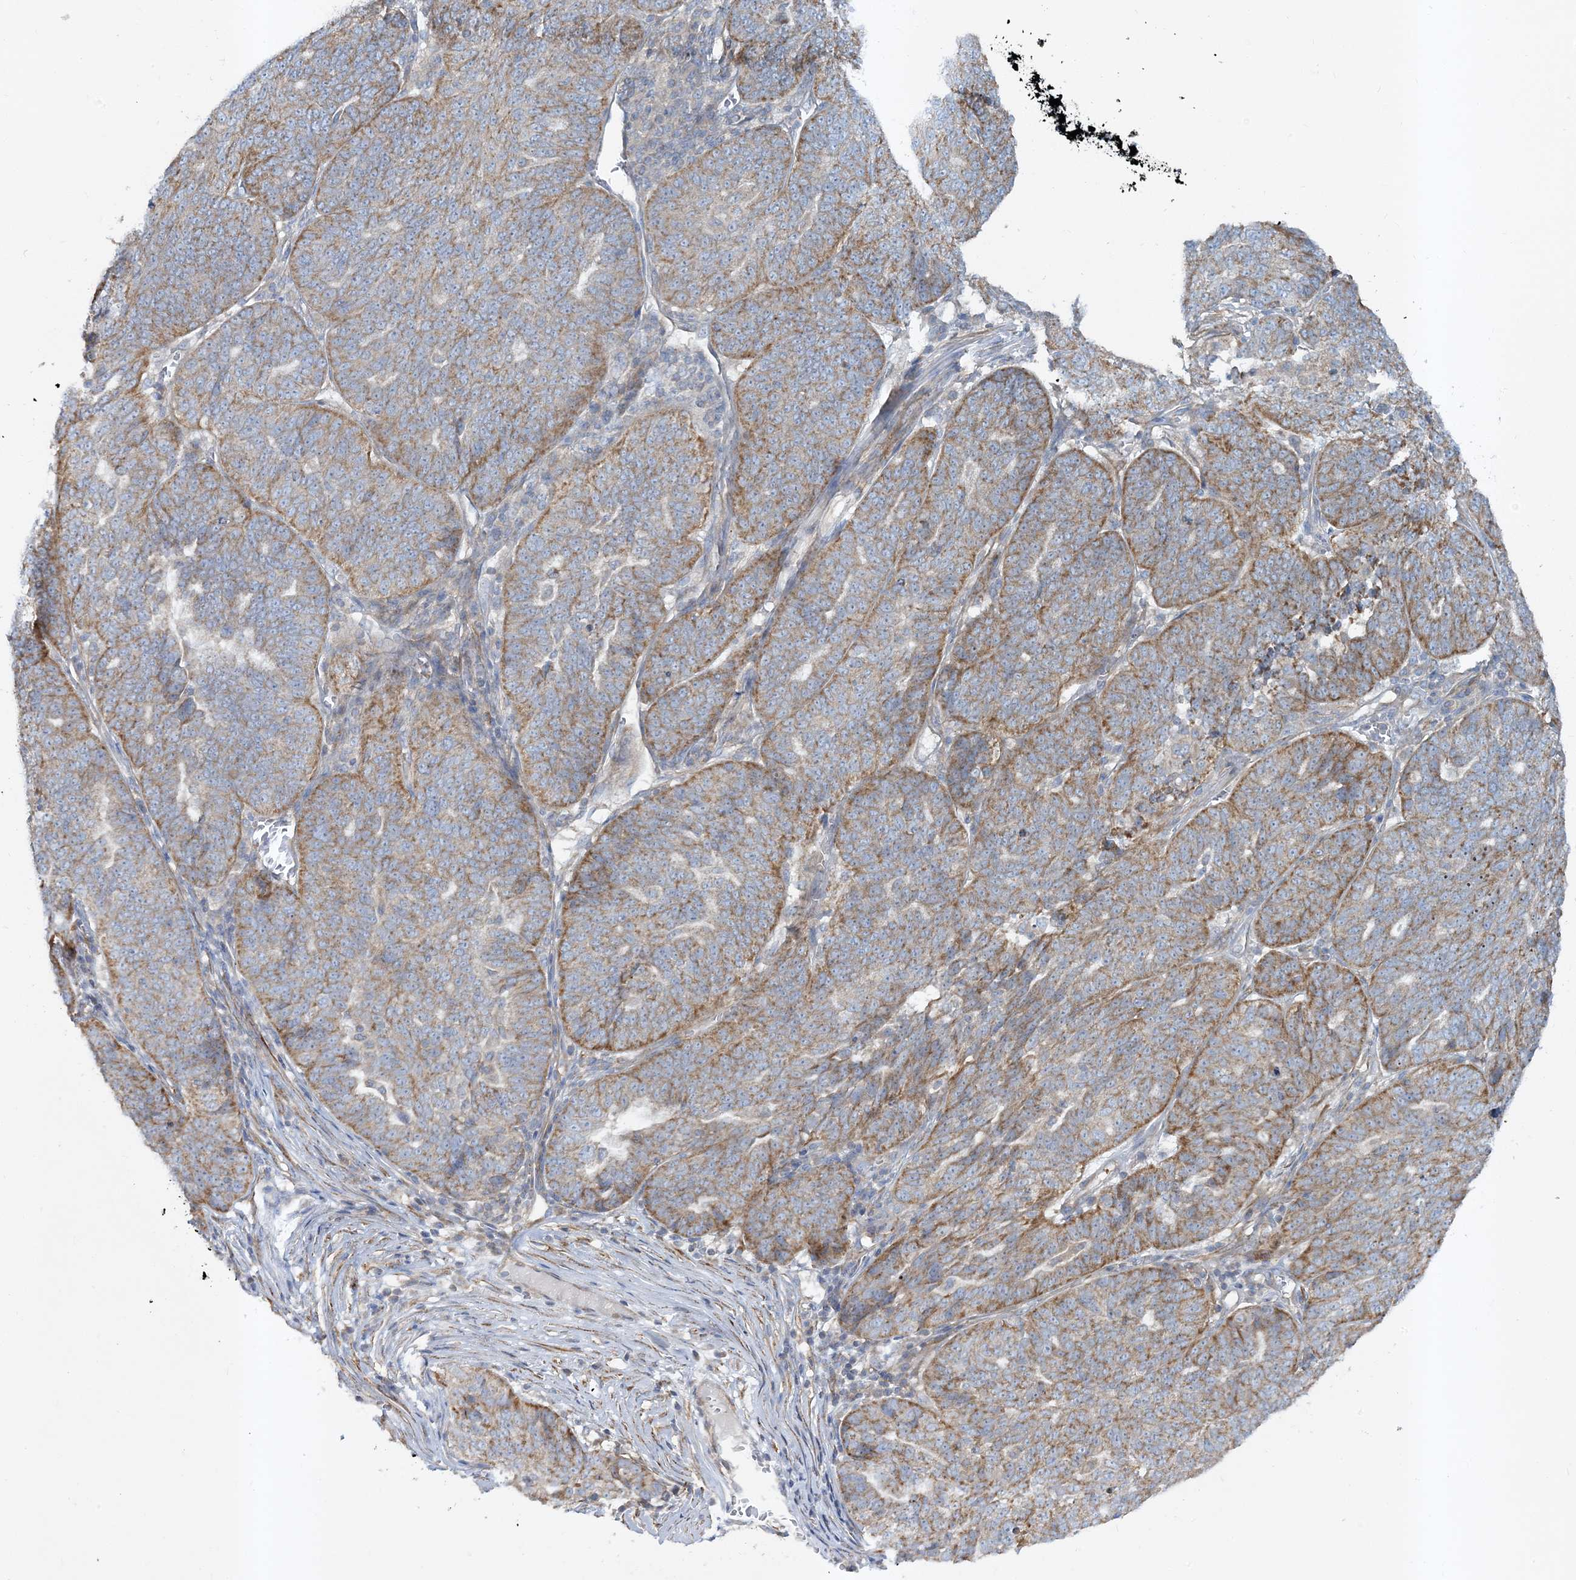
{"staining": {"intensity": "moderate", "quantity": "25%-75%", "location": "cytoplasmic/membranous"}, "tissue": "ovarian cancer", "cell_type": "Tumor cells", "image_type": "cancer", "snomed": [{"axis": "morphology", "description": "Cystadenocarcinoma, serous, NOS"}, {"axis": "topography", "description": "Ovary"}], "caption": "Immunohistochemical staining of human ovarian cancer (serous cystadenocarcinoma) displays medium levels of moderate cytoplasmic/membranous positivity in approximately 25%-75% of tumor cells. The staining was performed using DAB to visualize the protein expression in brown, while the nuclei were stained in blue with hematoxylin (Magnification: 20x).", "gene": "LEXM", "patient": {"sex": "female", "age": 59}}